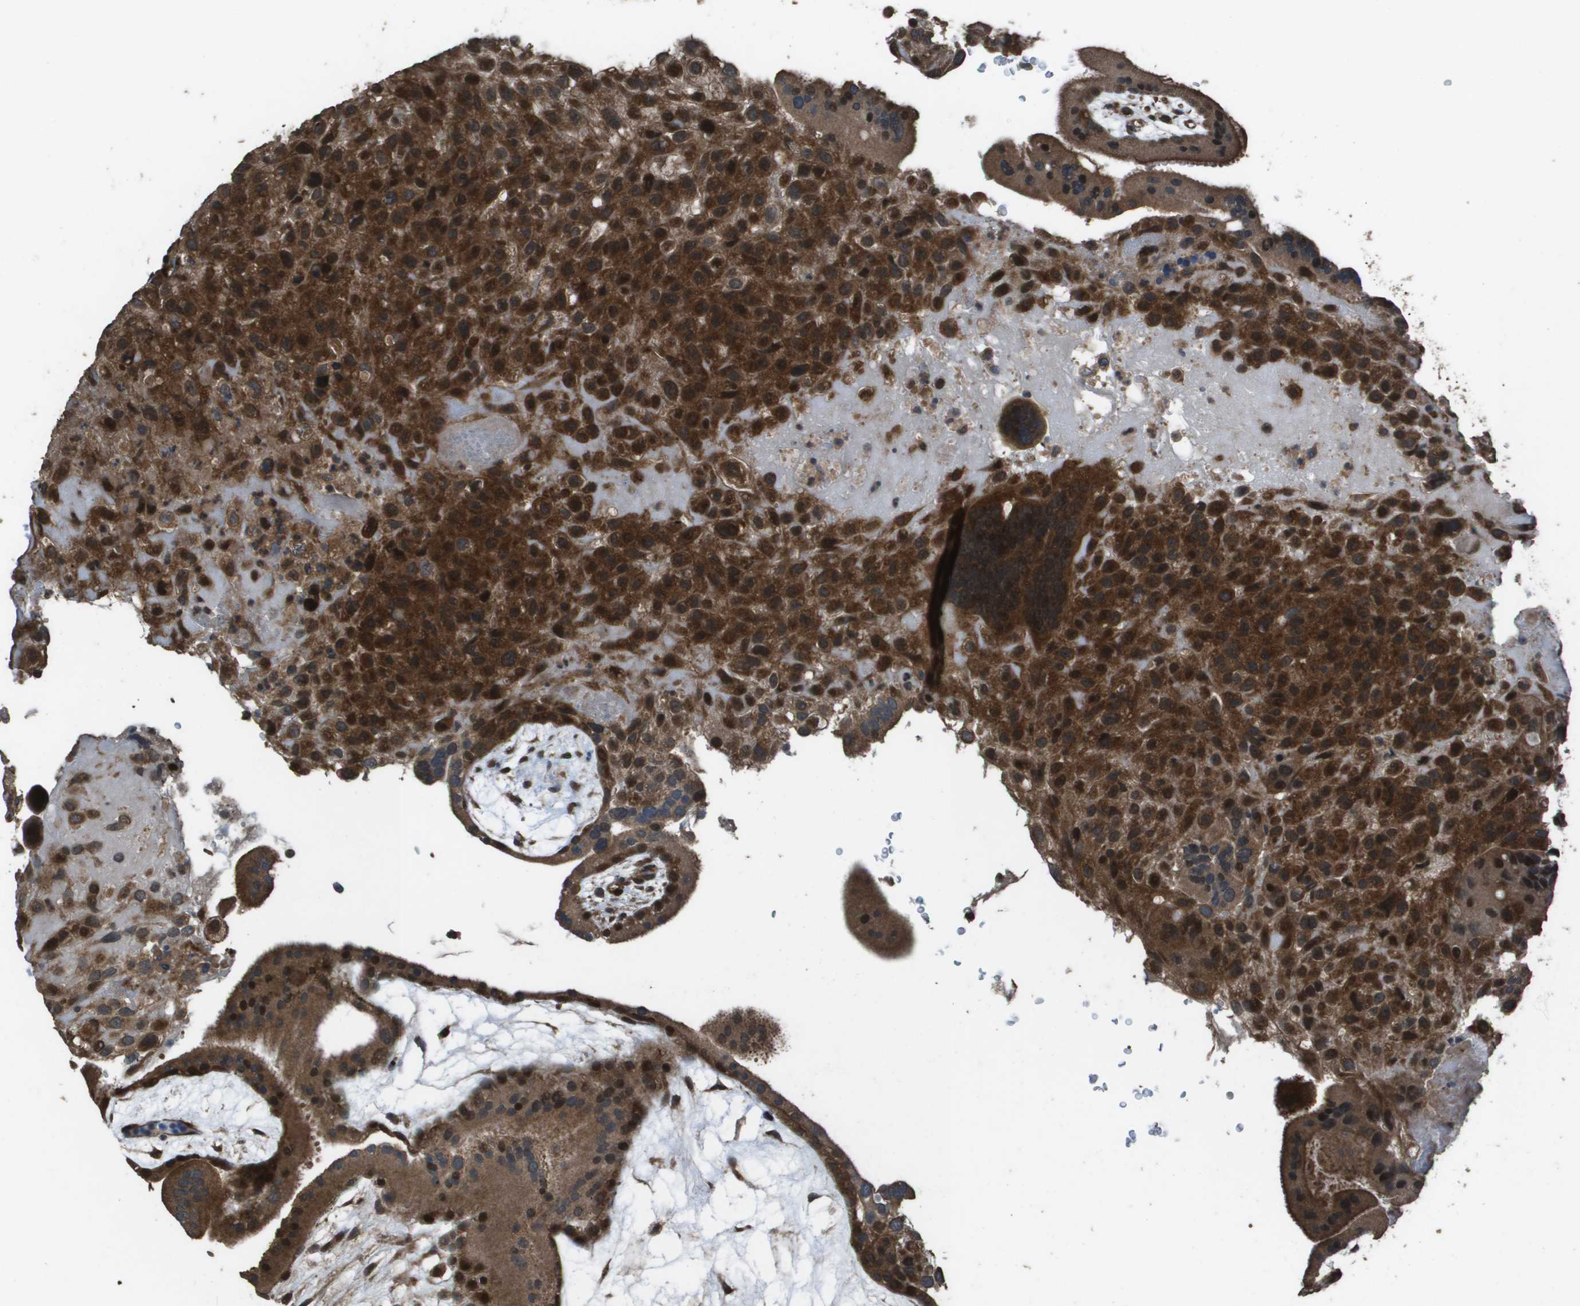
{"staining": {"intensity": "strong", "quantity": ">75%", "location": "cytoplasmic/membranous"}, "tissue": "placenta", "cell_type": "Decidual cells", "image_type": "normal", "snomed": [{"axis": "morphology", "description": "Normal tissue, NOS"}, {"axis": "topography", "description": "Placenta"}], "caption": "Decidual cells demonstrate strong cytoplasmic/membranous expression in about >75% of cells in normal placenta.", "gene": "FIG4", "patient": {"sex": "female", "age": 19}}